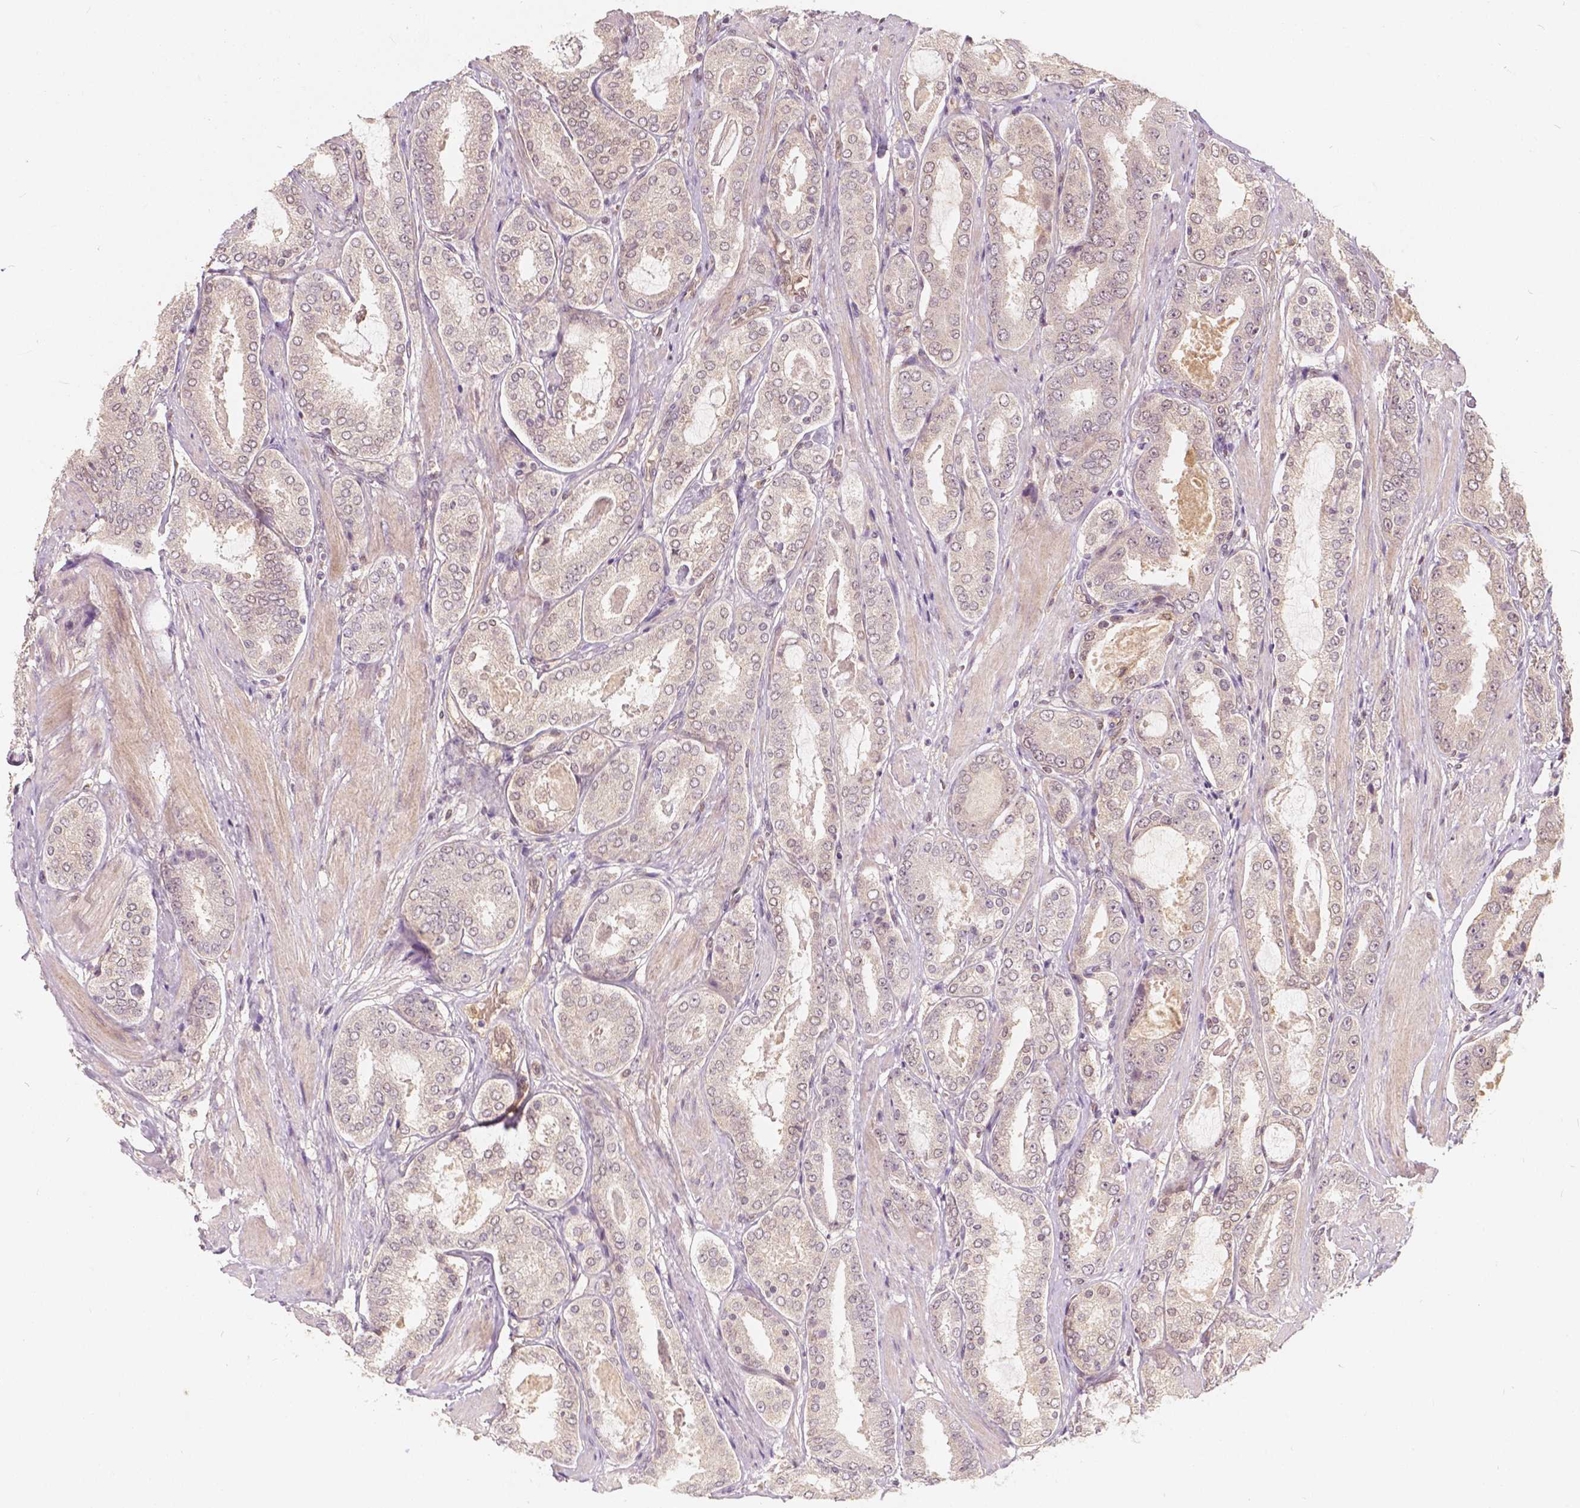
{"staining": {"intensity": "weak", "quantity": "<25%", "location": "nuclear"}, "tissue": "prostate cancer", "cell_type": "Tumor cells", "image_type": "cancer", "snomed": [{"axis": "morphology", "description": "Adenocarcinoma, High grade"}, {"axis": "topography", "description": "Prostate"}], "caption": "Prostate high-grade adenocarcinoma was stained to show a protein in brown. There is no significant staining in tumor cells. (DAB immunohistochemistry visualized using brightfield microscopy, high magnification).", "gene": "NAPRT", "patient": {"sex": "male", "age": 63}}